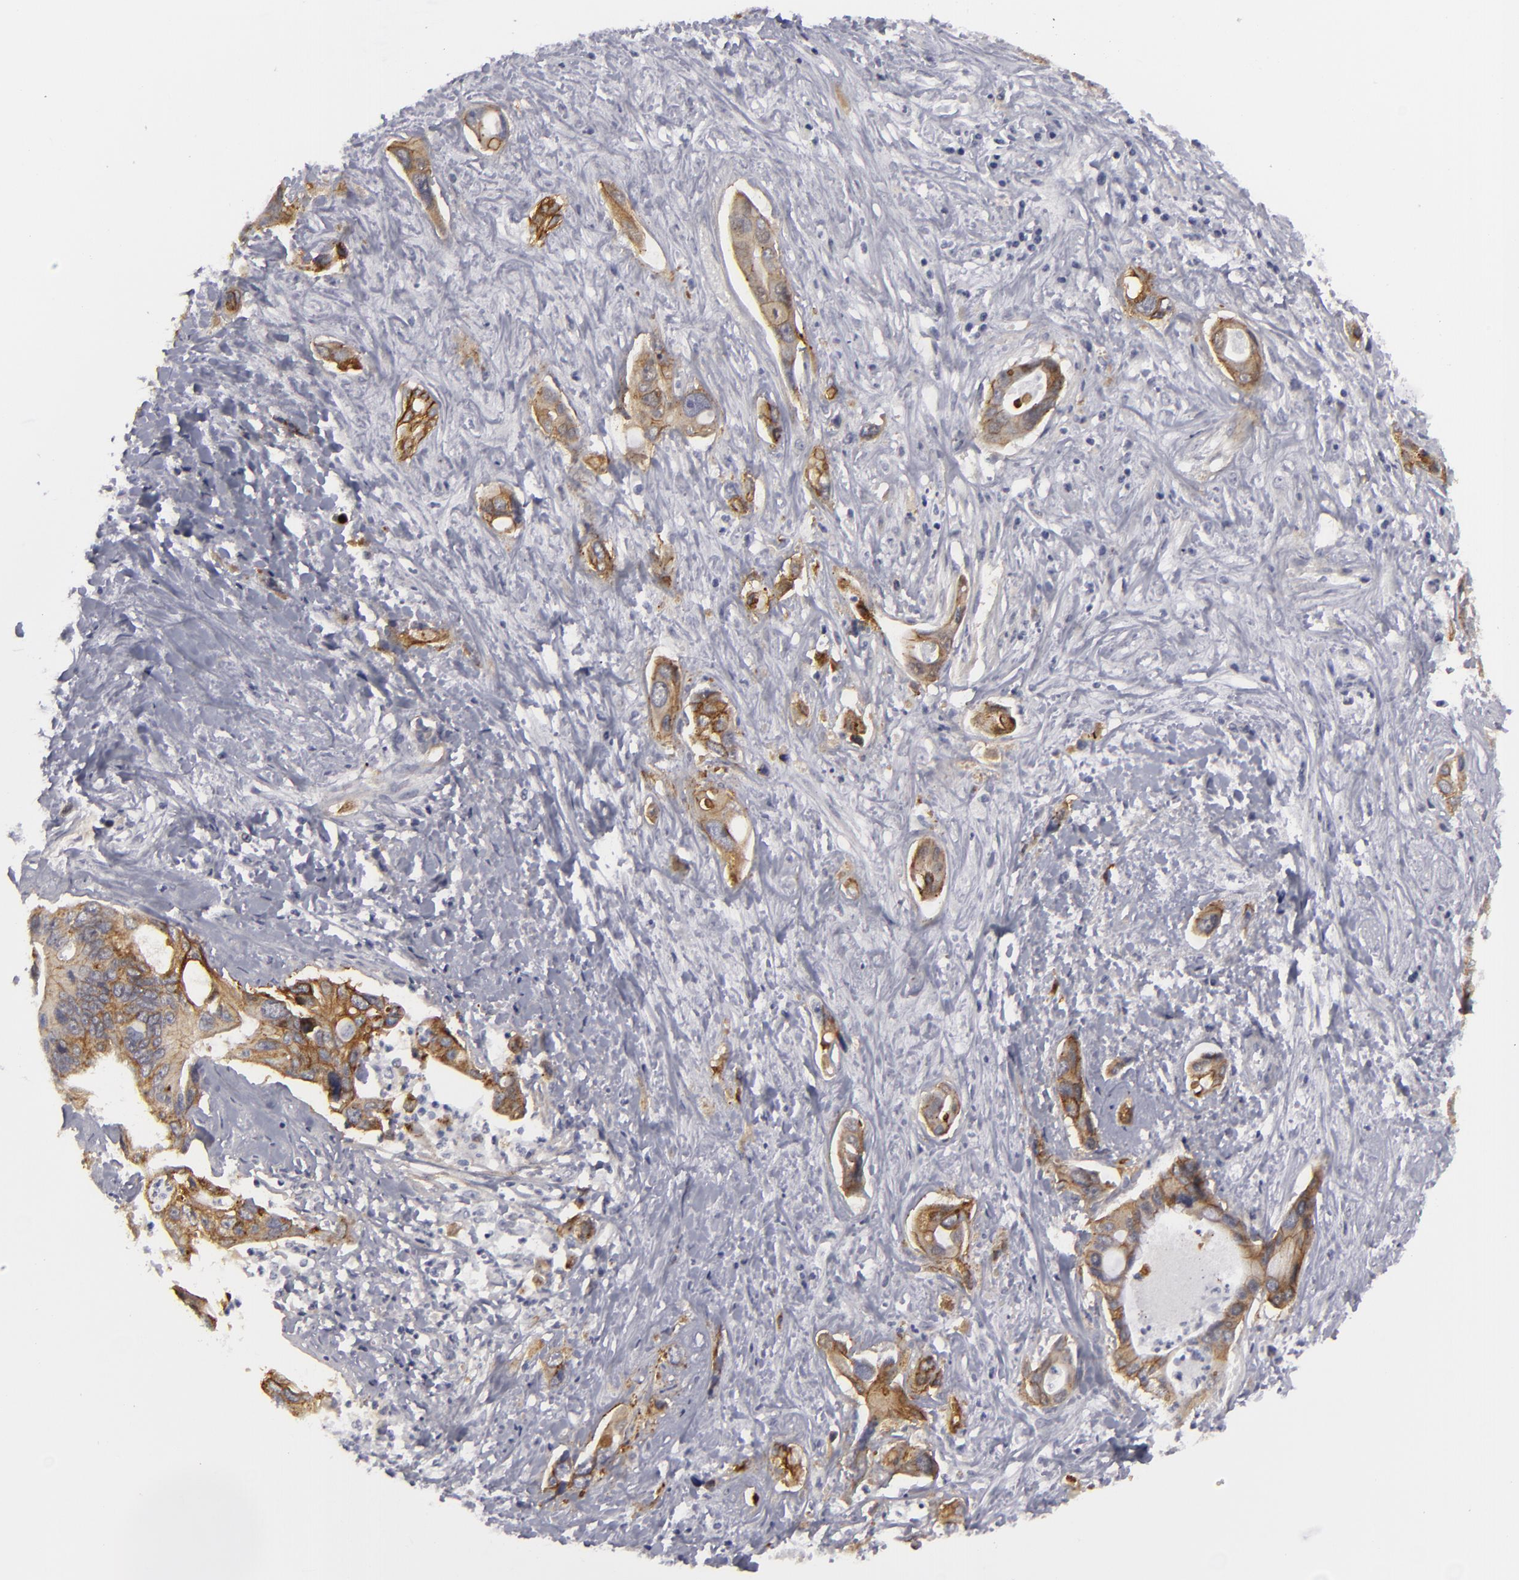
{"staining": {"intensity": "strong", "quantity": ">75%", "location": "none"}, "tissue": "liver cancer", "cell_type": "Tumor cells", "image_type": "cancer", "snomed": [{"axis": "morphology", "description": "Cholangiocarcinoma"}, {"axis": "topography", "description": "Liver"}], "caption": "The image reveals a brown stain indicating the presence of a protein in the None of tumor cells in liver cancer. (IHC, brightfield microscopy, high magnification).", "gene": "JUP", "patient": {"sex": "female", "age": 65}}